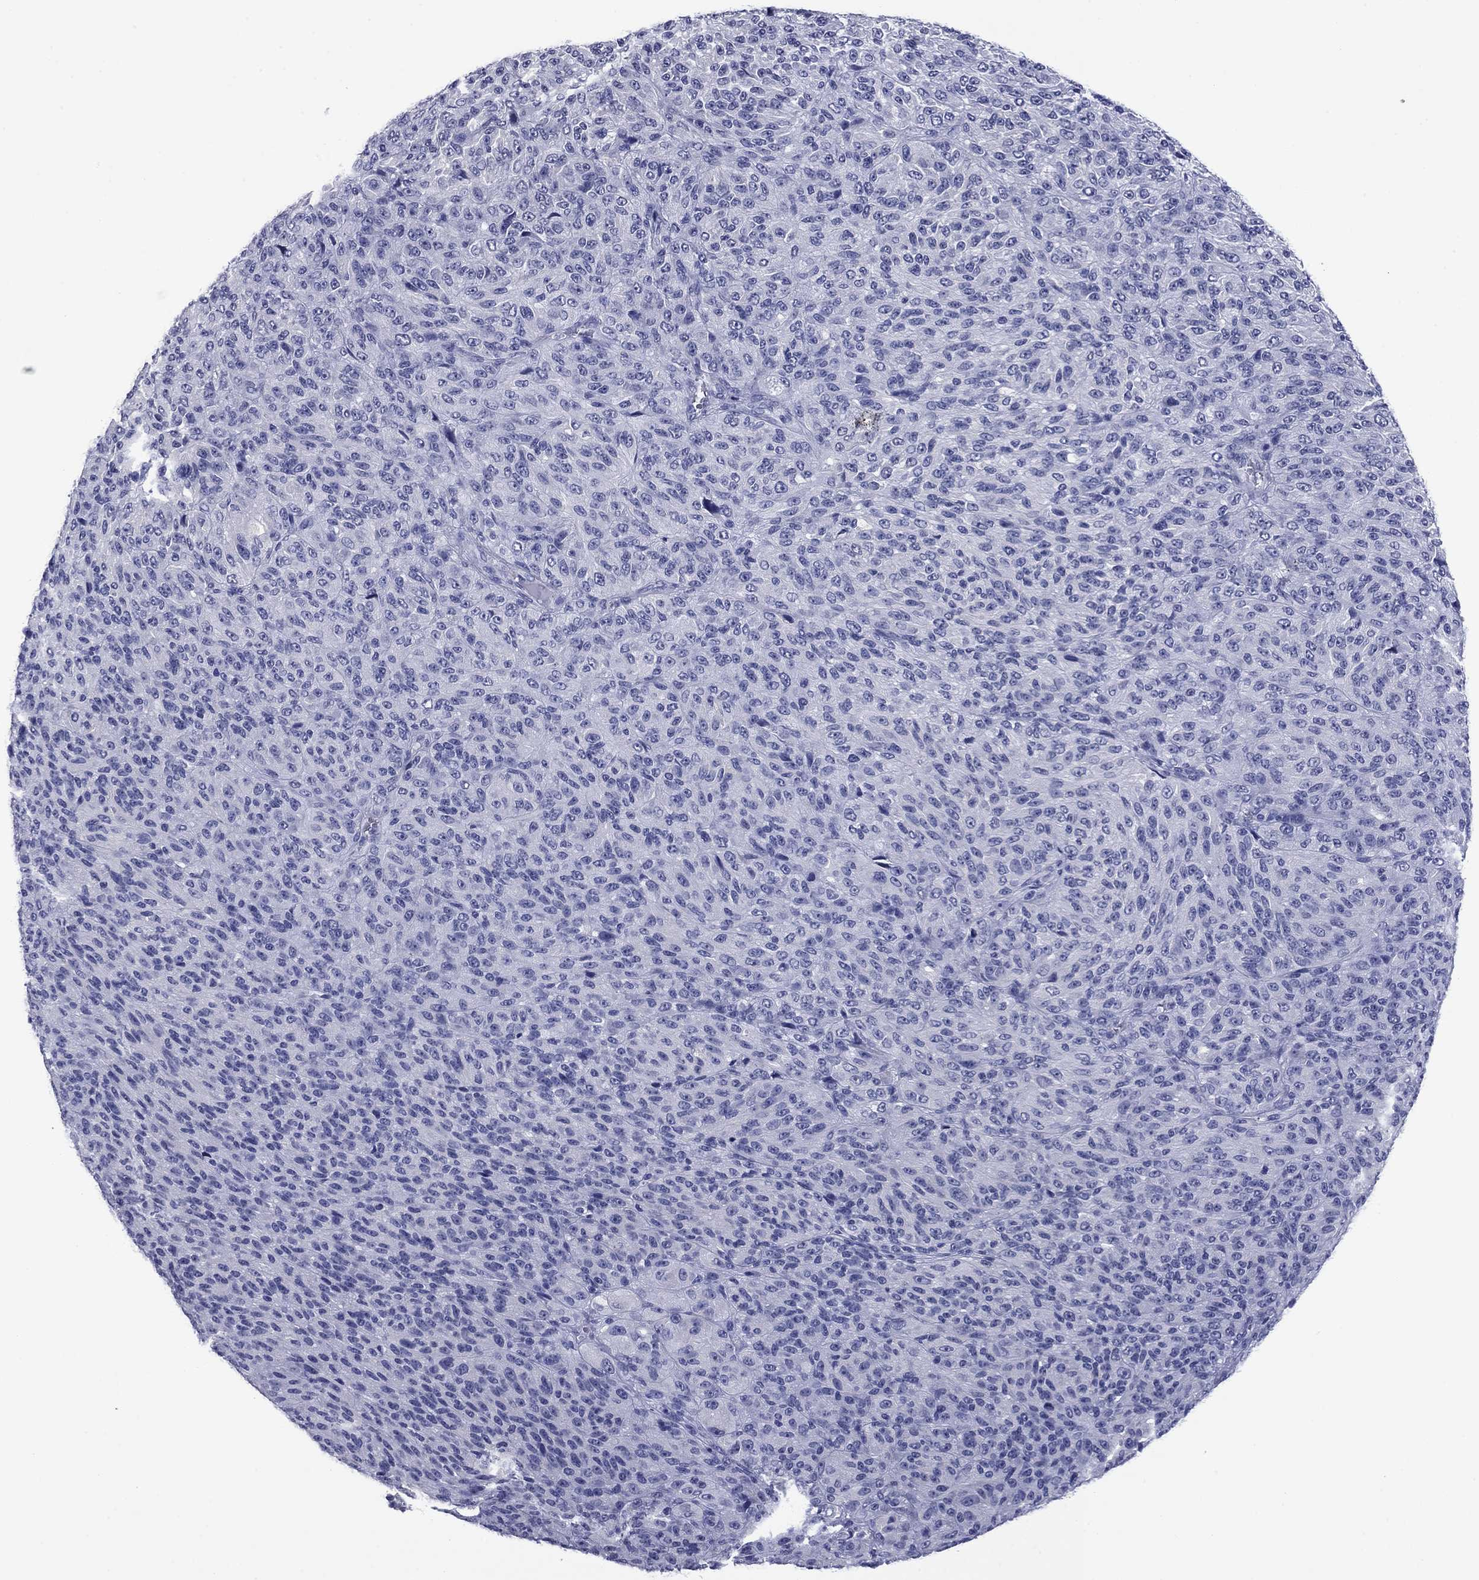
{"staining": {"intensity": "negative", "quantity": "none", "location": "none"}, "tissue": "melanoma", "cell_type": "Tumor cells", "image_type": "cancer", "snomed": [{"axis": "morphology", "description": "Malignant melanoma, Metastatic site"}, {"axis": "topography", "description": "Brain"}], "caption": "Immunohistochemical staining of malignant melanoma (metastatic site) demonstrates no significant expression in tumor cells. (Stains: DAB IHC with hematoxylin counter stain, Microscopy: brightfield microscopy at high magnification).", "gene": "HAO1", "patient": {"sex": "female", "age": 56}}